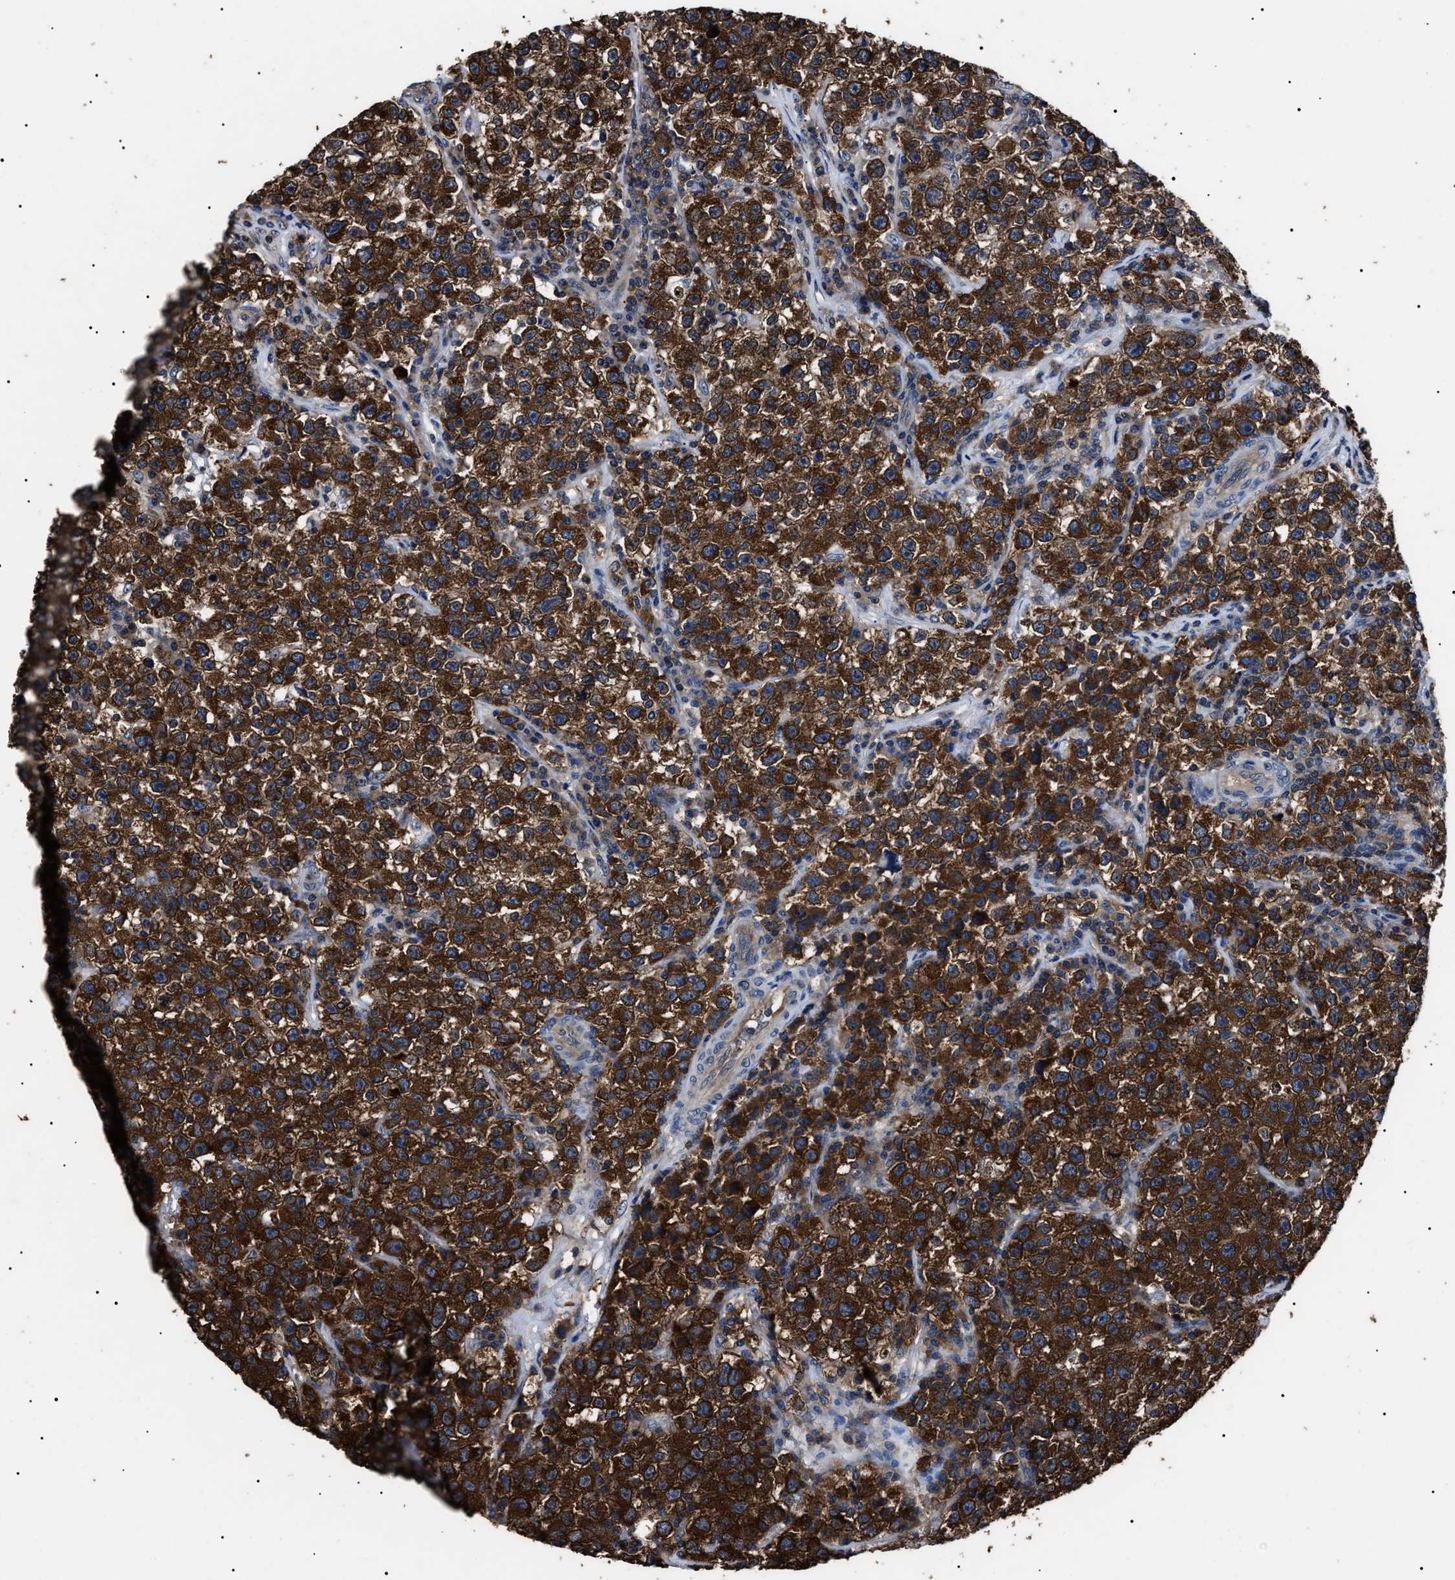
{"staining": {"intensity": "strong", "quantity": ">75%", "location": "cytoplasmic/membranous"}, "tissue": "testis cancer", "cell_type": "Tumor cells", "image_type": "cancer", "snomed": [{"axis": "morphology", "description": "Seminoma, NOS"}, {"axis": "topography", "description": "Testis"}], "caption": "Protein analysis of seminoma (testis) tissue reveals strong cytoplasmic/membranous staining in about >75% of tumor cells. The staining is performed using DAB (3,3'-diaminobenzidine) brown chromogen to label protein expression. The nuclei are counter-stained blue using hematoxylin.", "gene": "CCT8", "patient": {"sex": "male", "age": 22}}